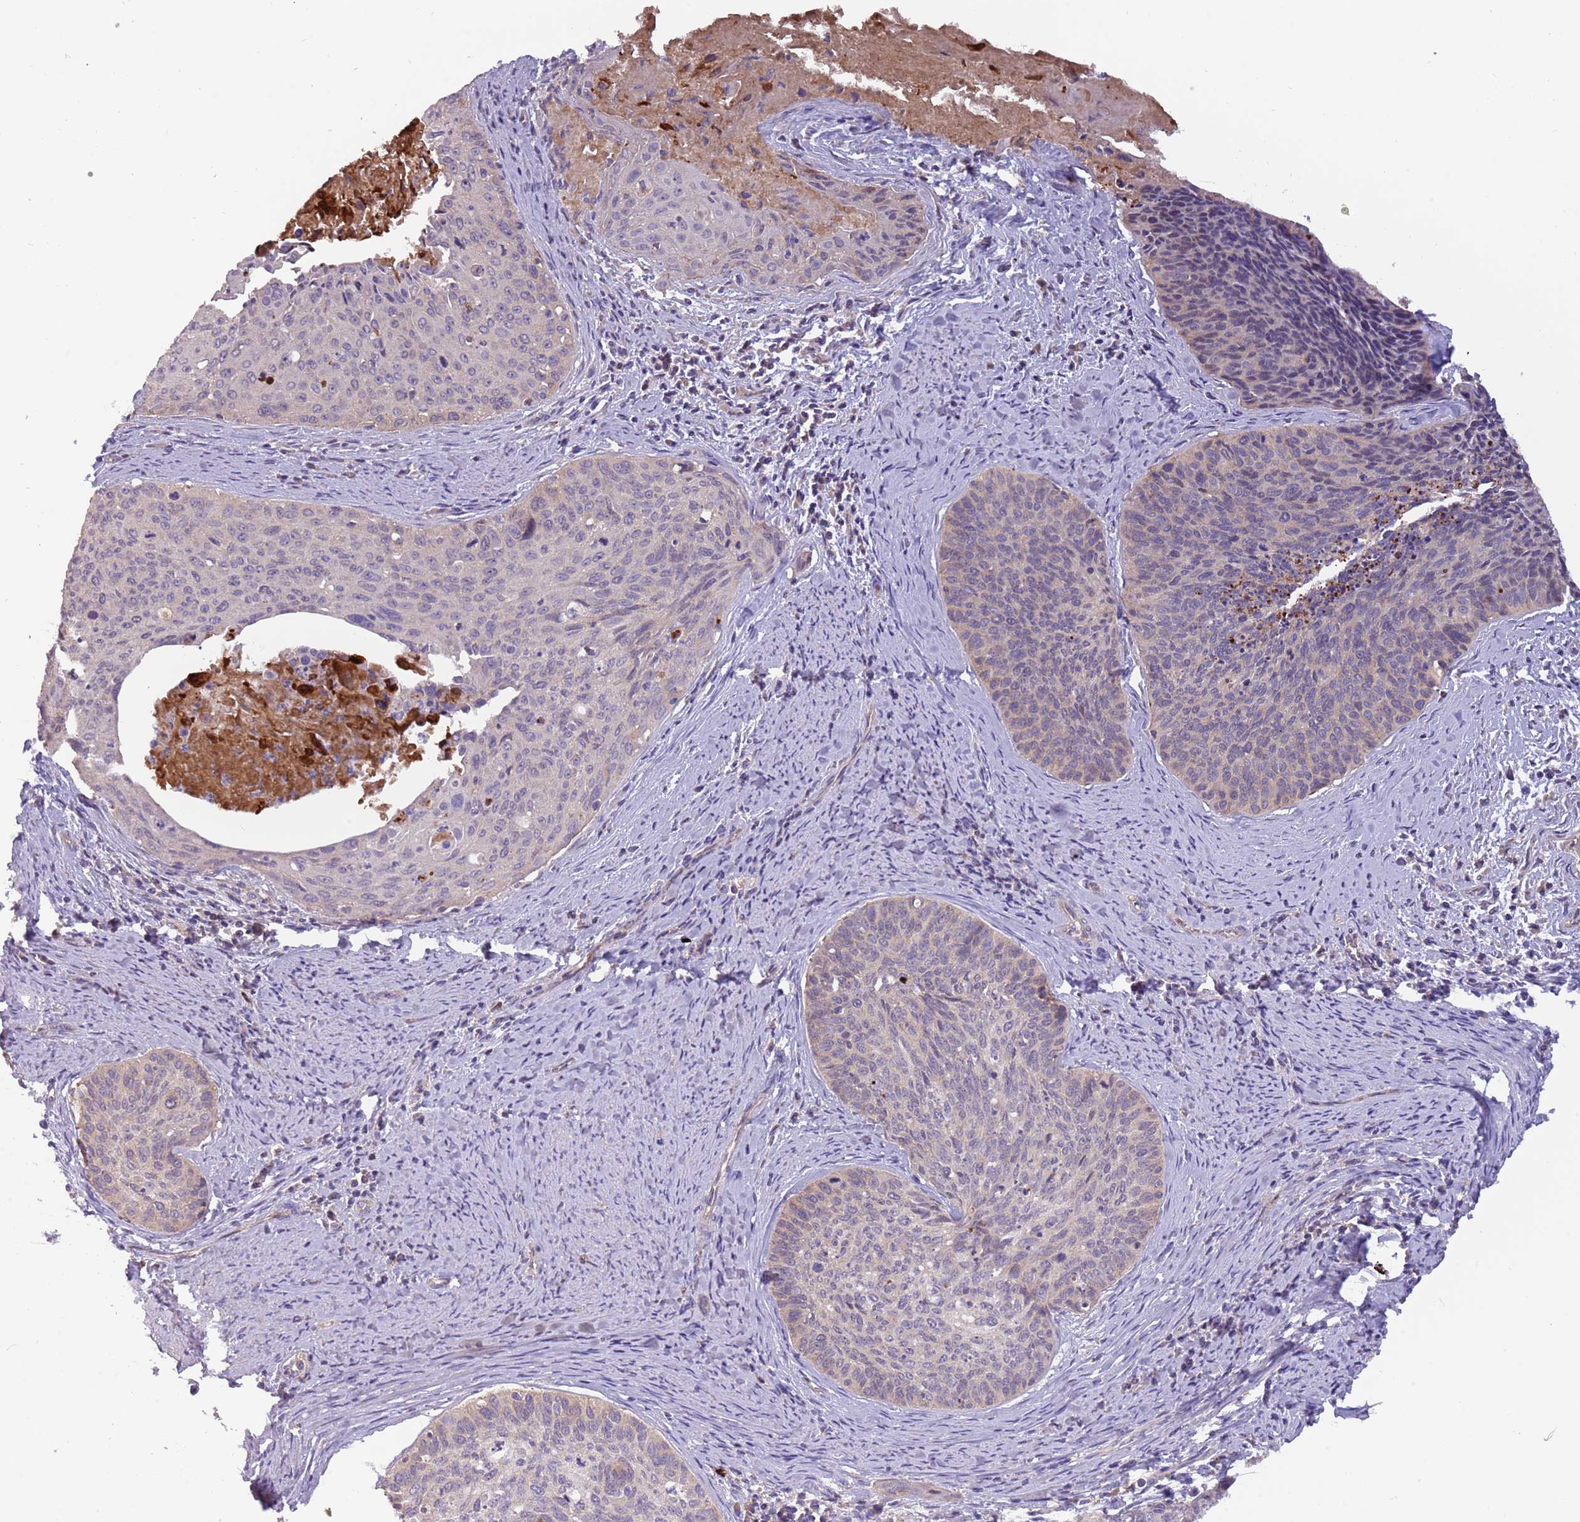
{"staining": {"intensity": "weak", "quantity": "<25%", "location": "cytoplasmic/membranous"}, "tissue": "cervical cancer", "cell_type": "Tumor cells", "image_type": "cancer", "snomed": [{"axis": "morphology", "description": "Squamous cell carcinoma, NOS"}, {"axis": "topography", "description": "Cervix"}], "caption": "Tumor cells show no significant positivity in squamous cell carcinoma (cervical). The staining was performed using DAB to visualize the protein expression in brown, while the nuclei were stained in blue with hematoxylin (Magnification: 20x).", "gene": "TRMO", "patient": {"sex": "female", "age": 55}}